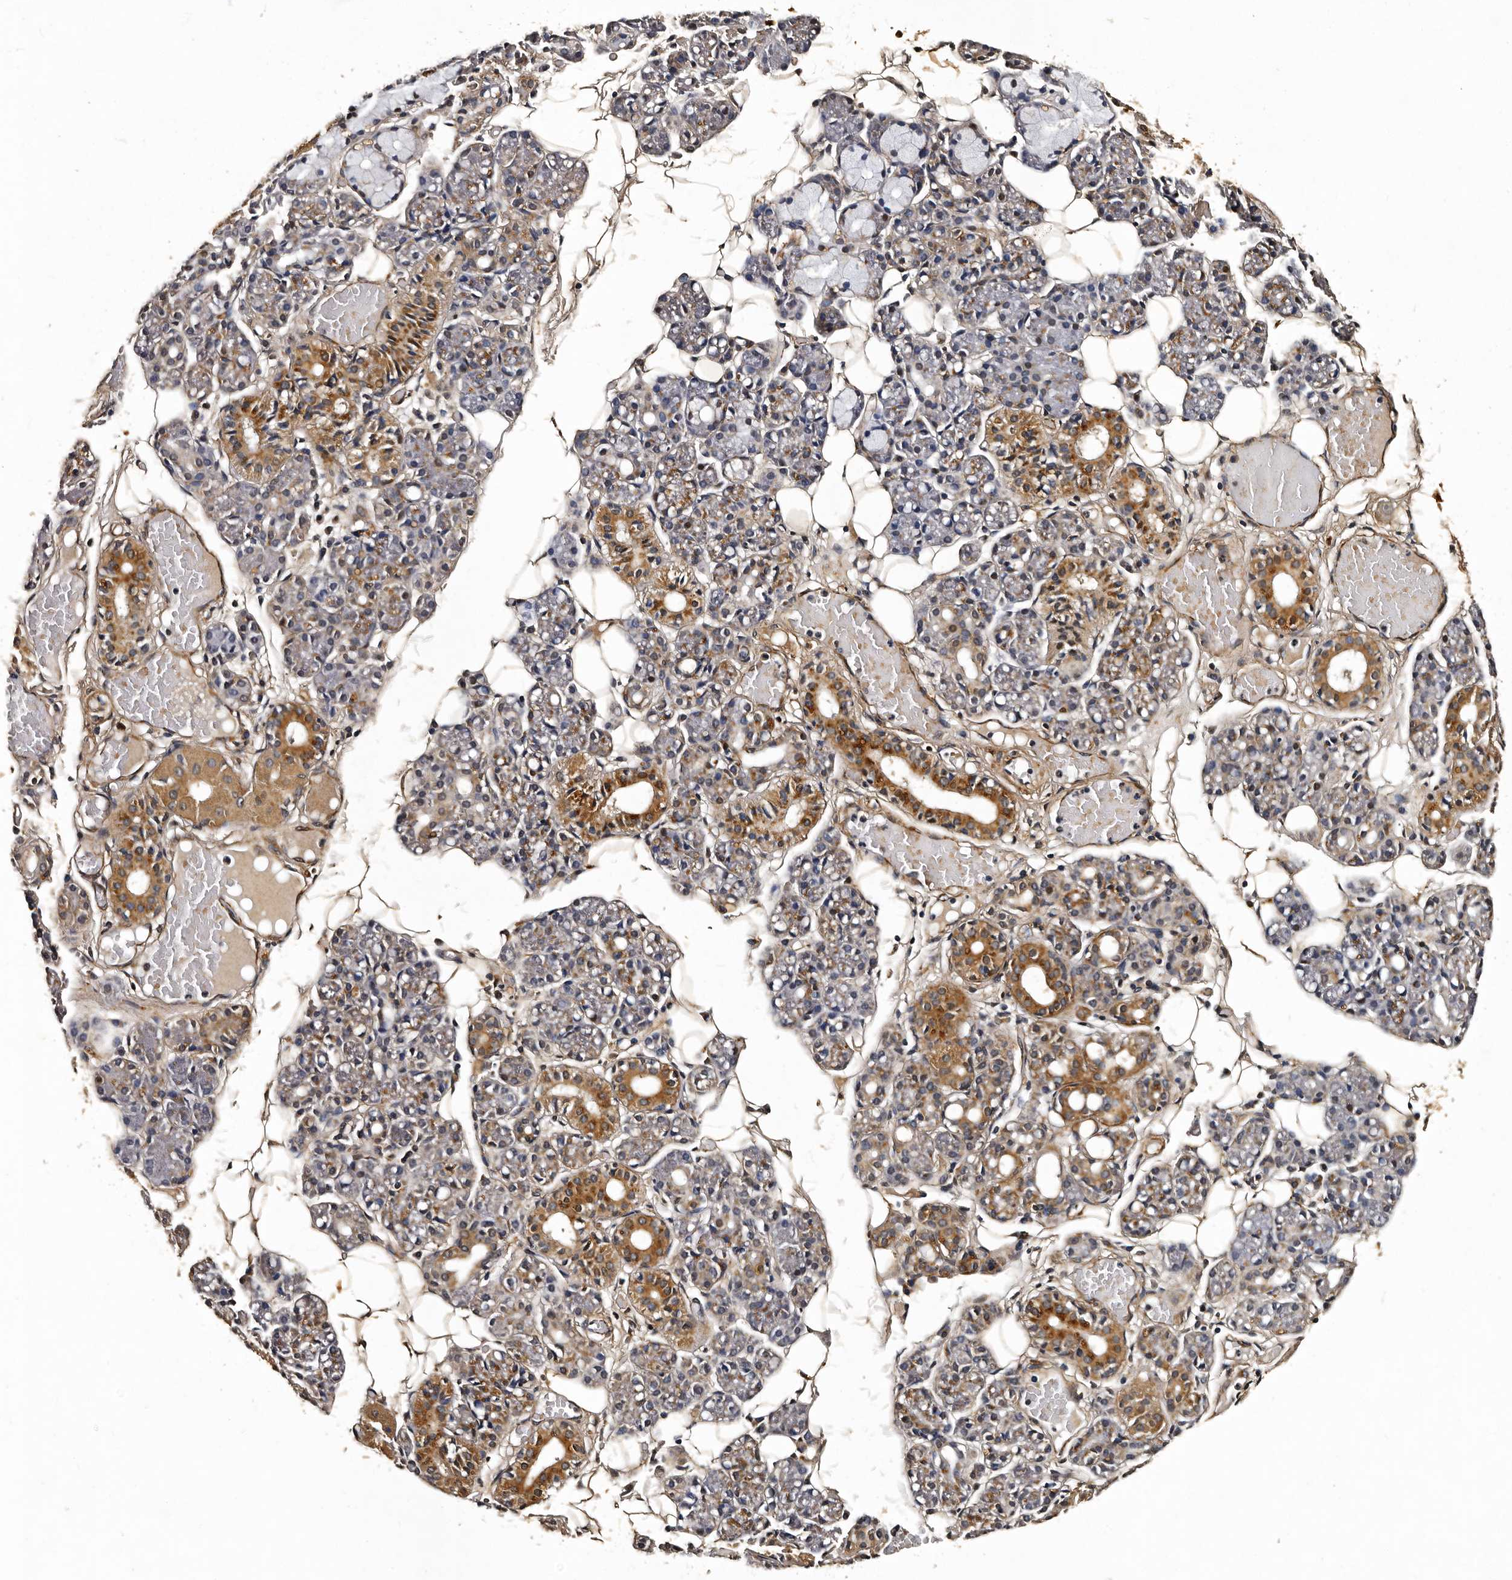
{"staining": {"intensity": "moderate", "quantity": "25%-75%", "location": "cytoplasmic/membranous"}, "tissue": "salivary gland", "cell_type": "Glandular cells", "image_type": "normal", "snomed": [{"axis": "morphology", "description": "Normal tissue, NOS"}, {"axis": "topography", "description": "Salivary gland"}], "caption": "IHC of benign salivary gland exhibits medium levels of moderate cytoplasmic/membranous positivity in about 25%-75% of glandular cells.", "gene": "CPNE3", "patient": {"sex": "male", "age": 63}}